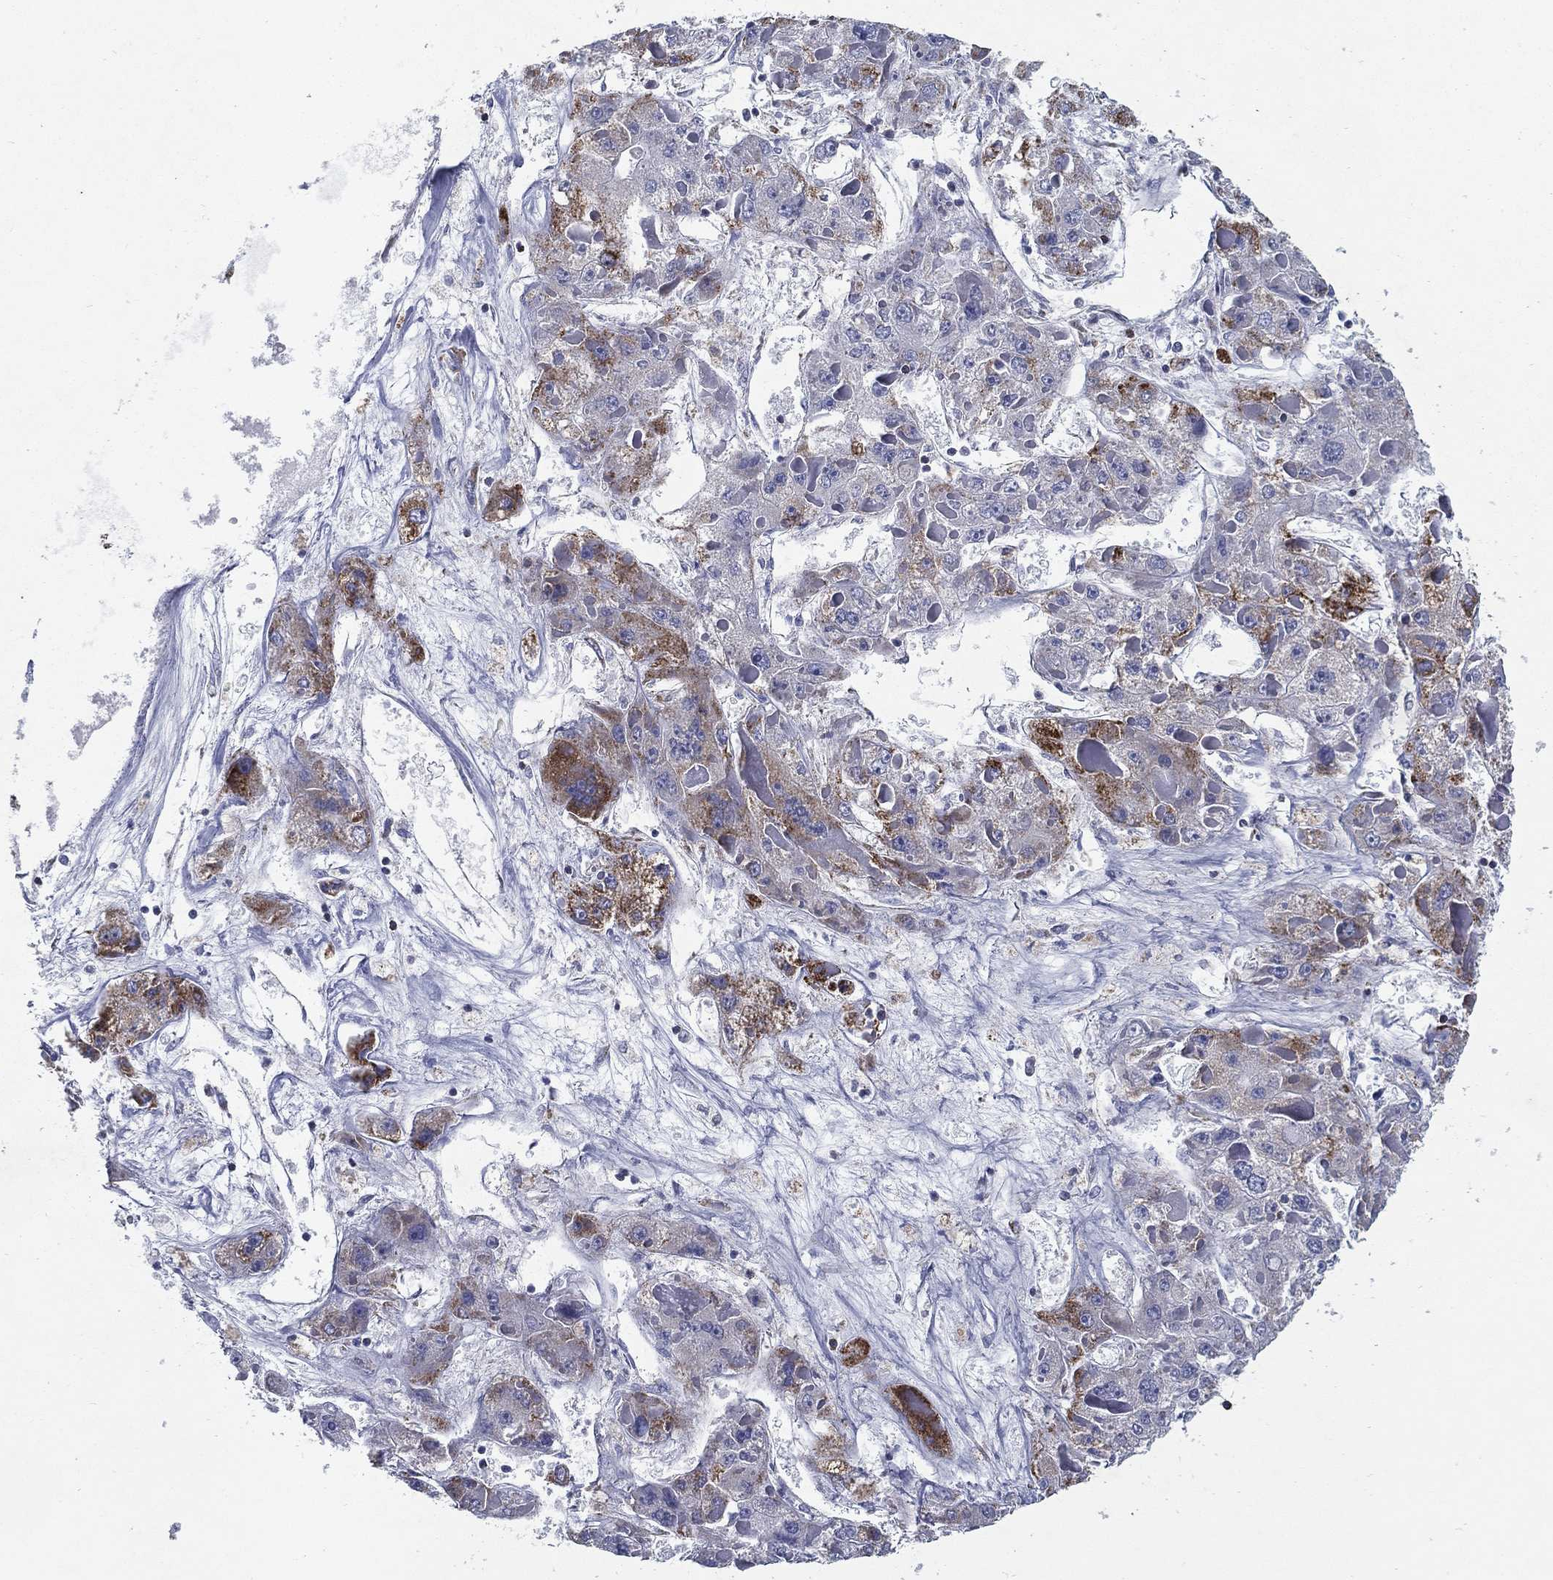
{"staining": {"intensity": "strong", "quantity": "25%-75%", "location": "cytoplasmic/membranous"}, "tissue": "liver cancer", "cell_type": "Tumor cells", "image_type": "cancer", "snomed": [{"axis": "morphology", "description": "Carcinoma, Hepatocellular, NOS"}, {"axis": "topography", "description": "Liver"}], "caption": "The micrograph demonstrates staining of liver hepatocellular carcinoma, revealing strong cytoplasmic/membranous protein expression (brown color) within tumor cells.", "gene": "SFXN1", "patient": {"sex": "female", "age": 73}}